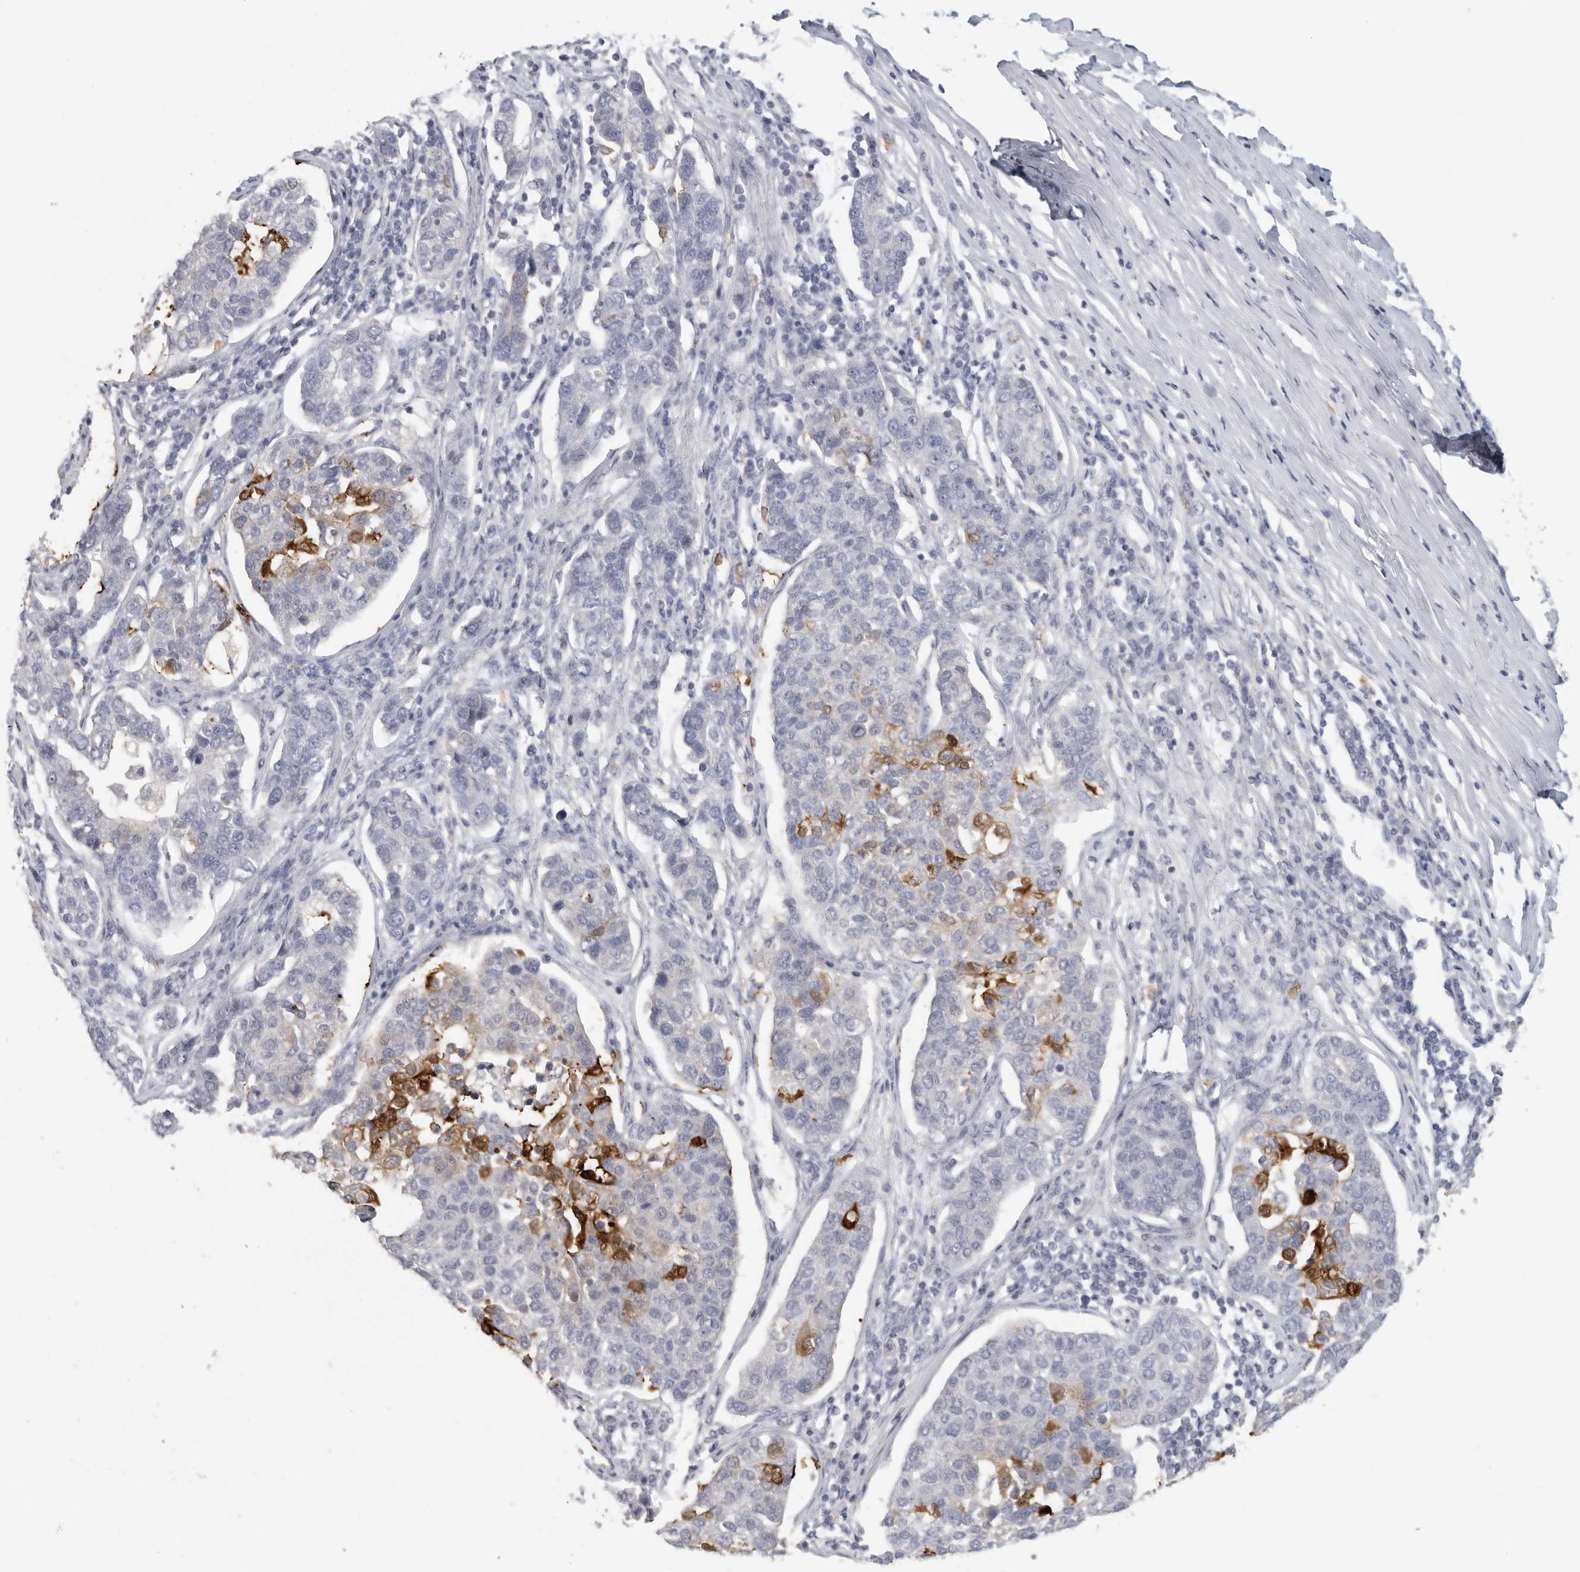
{"staining": {"intensity": "moderate", "quantity": "<25%", "location": "cytoplasmic/membranous"}, "tissue": "pancreatic cancer", "cell_type": "Tumor cells", "image_type": "cancer", "snomed": [{"axis": "morphology", "description": "Adenocarcinoma, NOS"}, {"axis": "topography", "description": "Pancreas"}], "caption": "Immunohistochemistry (IHC) staining of pancreatic cancer, which shows low levels of moderate cytoplasmic/membranous expression in approximately <25% of tumor cells indicating moderate cytoplasmic/membranous protein positivity. The staining was performed using DAB (3,3'-diaminobenzidine) (brown) for protein detection and nuclei were counterstained in hematoxylin (blue).", "gene": "DNAJC11", "patient": {"sex": "female", "age": 61}}